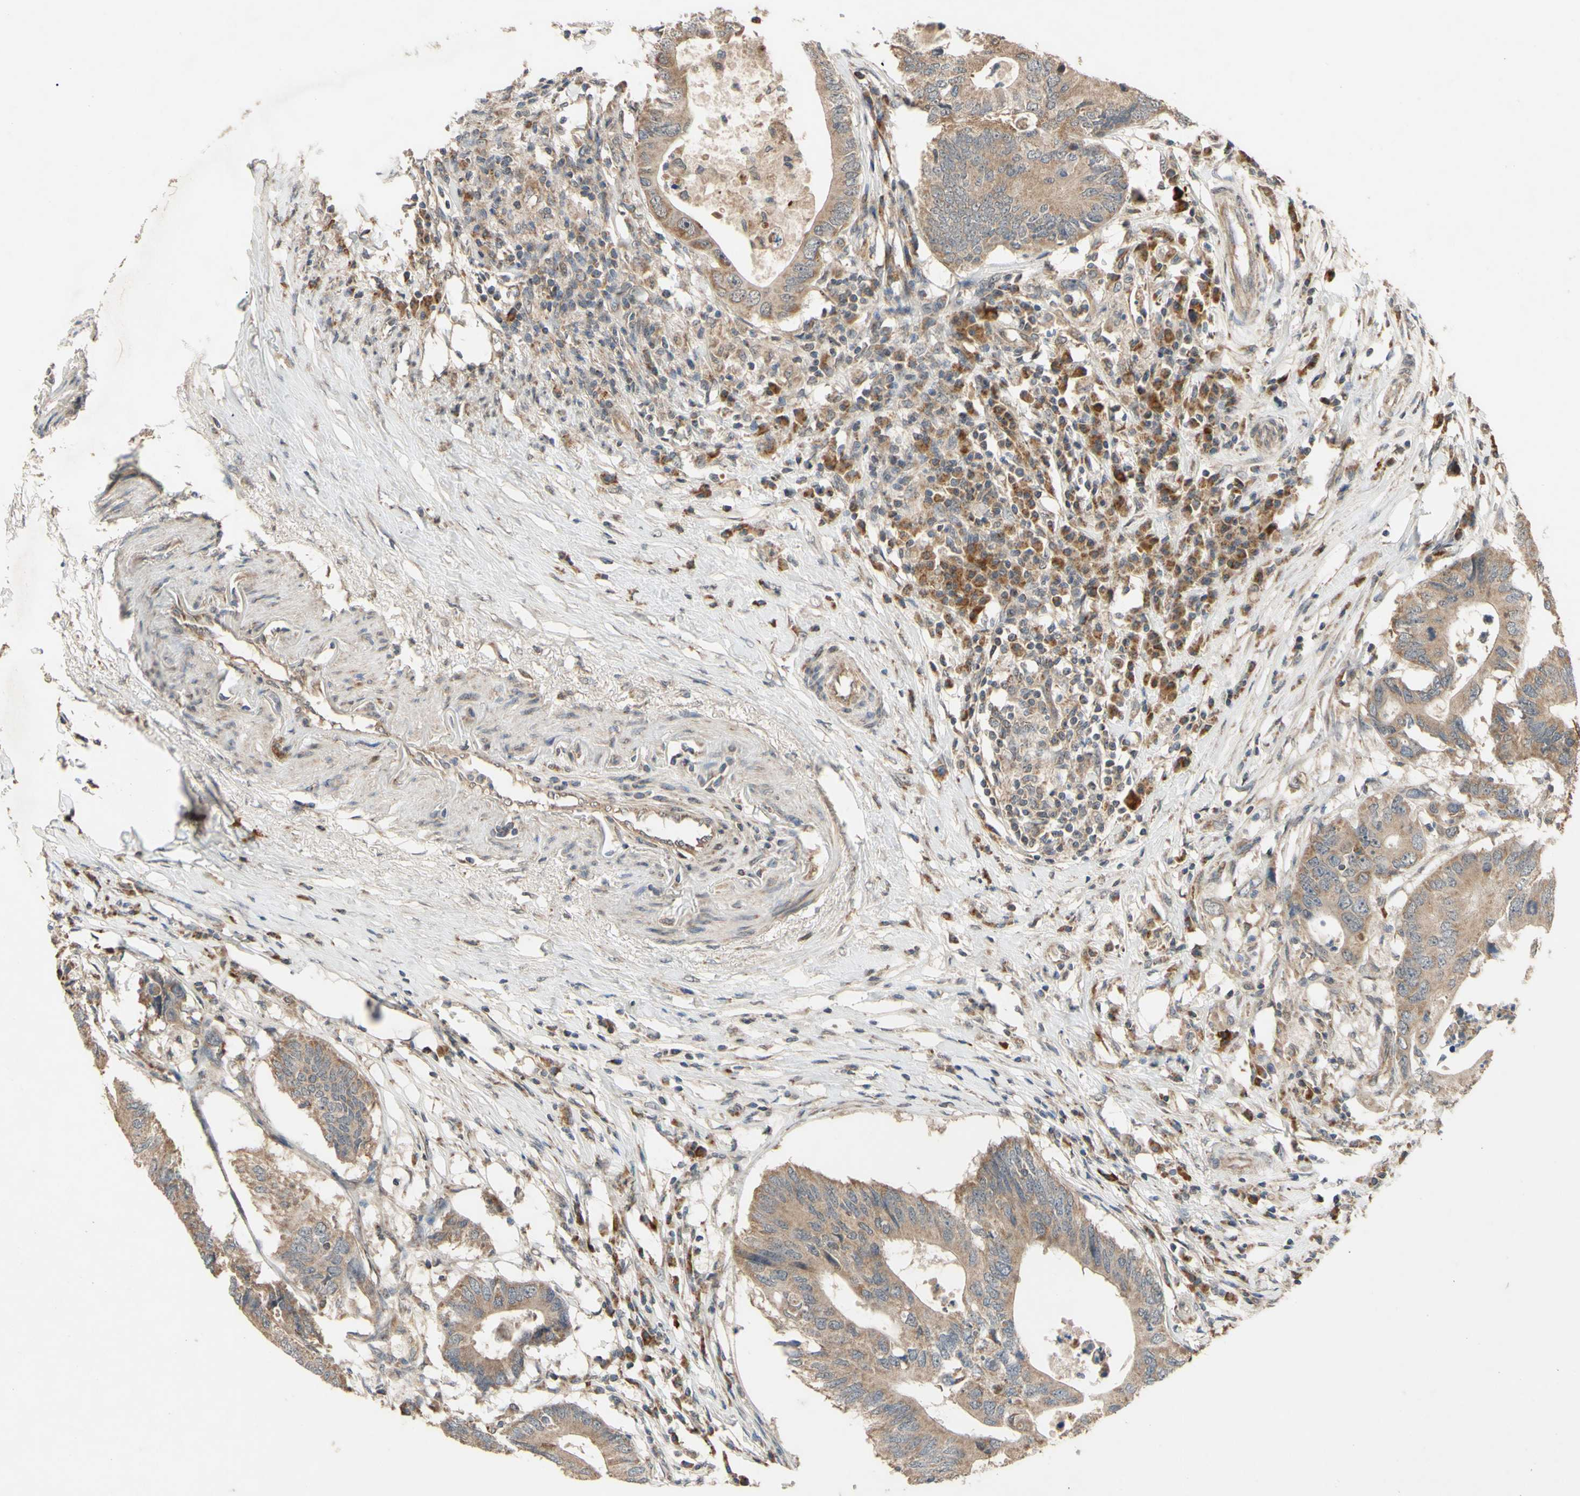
{"staining": {"intensity": "moderate", "quantity": ">75%", "location": "cytoplasmic/membranous"}, "tissue": "colorectal cancer", "cell_type": "Tumor cells", "image_type": "cancer", "snomed": [{"axis": "morphology", "description": "Adenocarcinoma, NOS"}, {"axis": "topography", "description": "Colon"}], "caption": "An immunohistochemistry image of neoplastic tissue is shown. Protein staining in brown highlights moderate cytoplasmic/membranous positivity in colorectal cancer within tumor cells.", "gene": "CD164", "patient": {"sex": "male", "age": 71}}